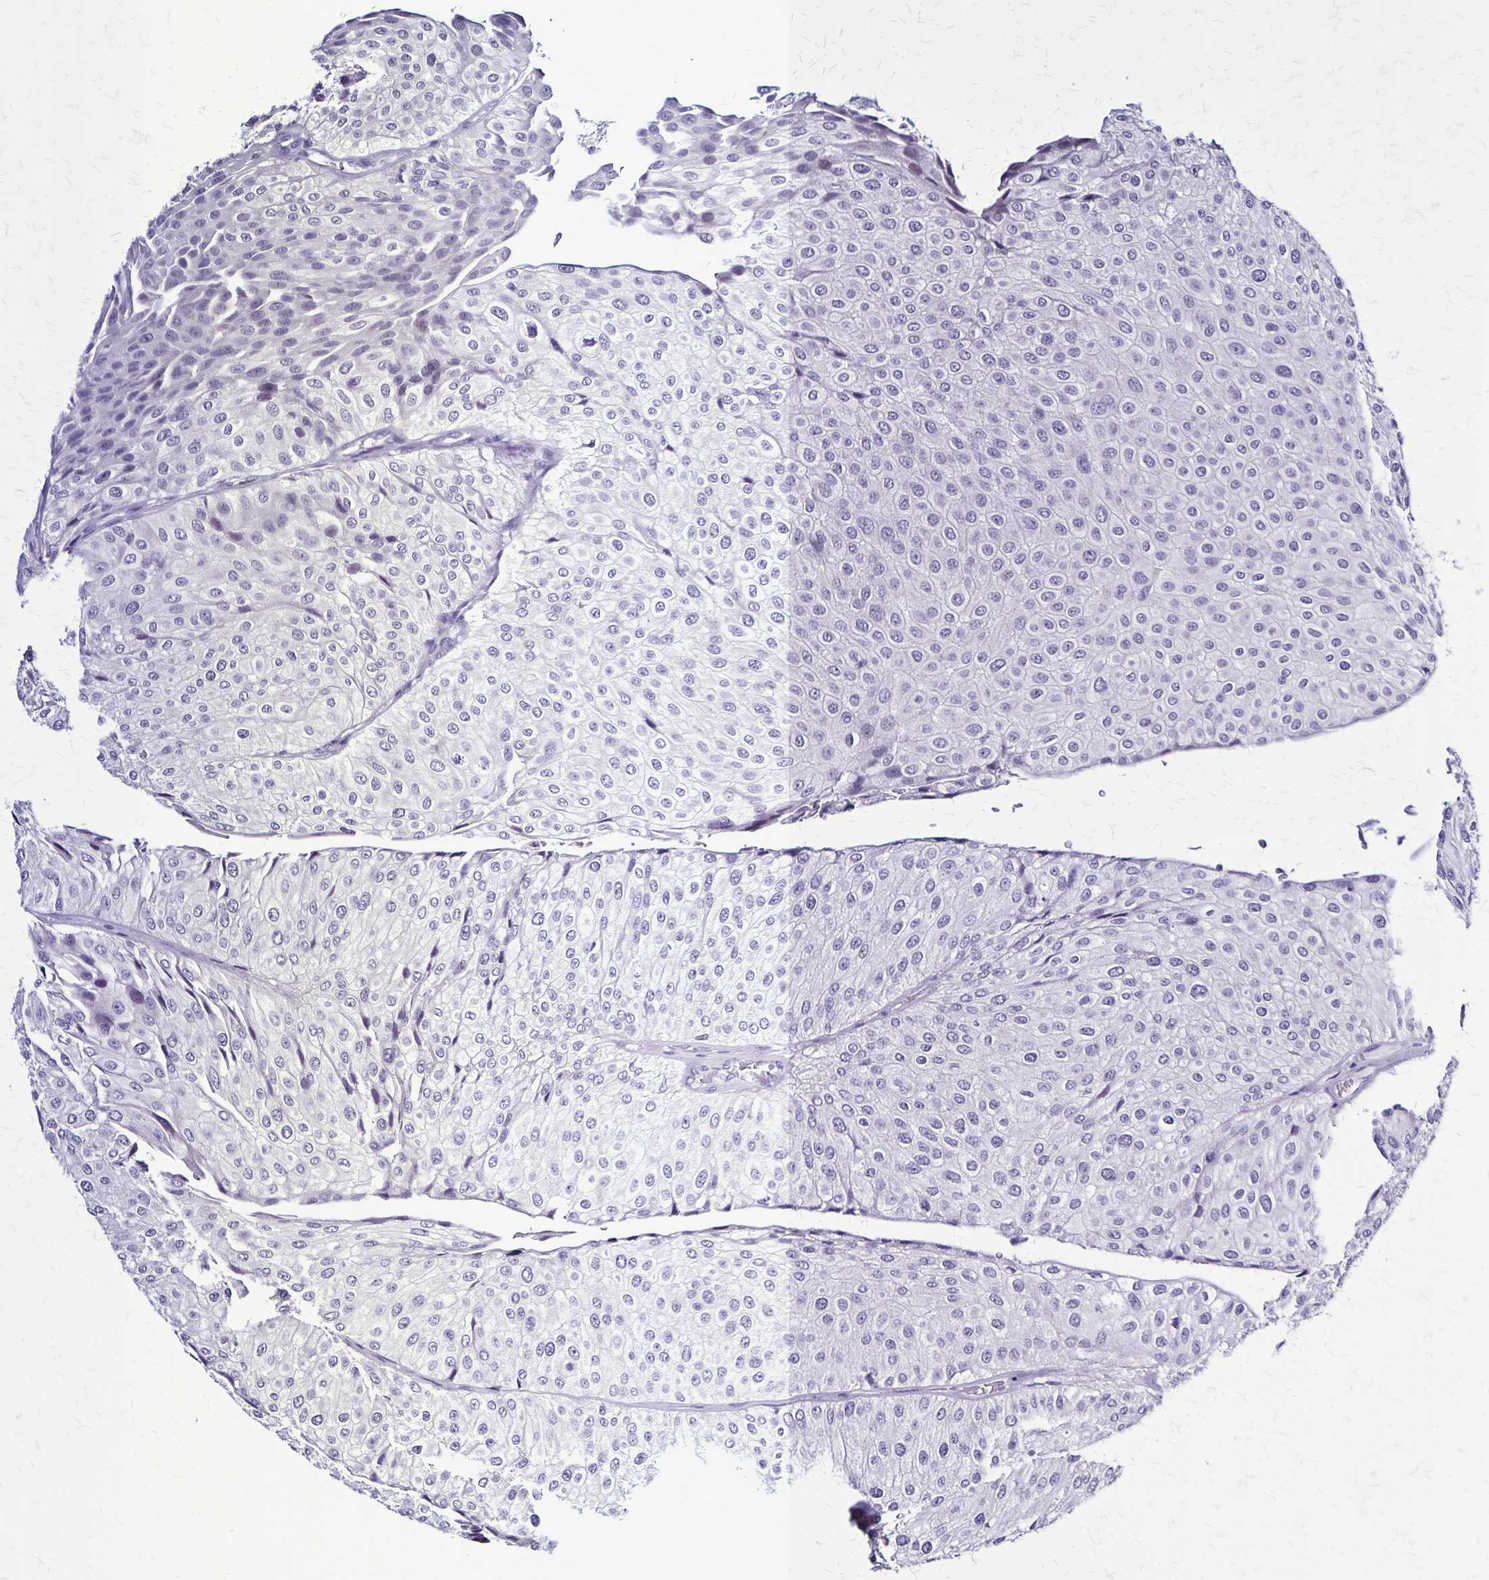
{"staining": {"intensity": "negative", "quantity": "none", "location": "none"}, "tissue": "urothelial cancer", "cell_type": "Tumor cells", "image_type": "cancer", "snomed": [{"axis": "morphology", "description": "Urothelial carcinoma, NOS"}, {"axis": "topography", "description": "Urinary bladder"}], "caption": "The IHC image has no significant staining in tumor cells of transitional cell carcinoma tissue. (DAB (3,3'-diaminobenzidine) immunohistochemistry (IHC) visualized using brightfield microscopy, high magnification).", "gene": "PLXNA4", "patient": {"sex": "male", "age": 67}}